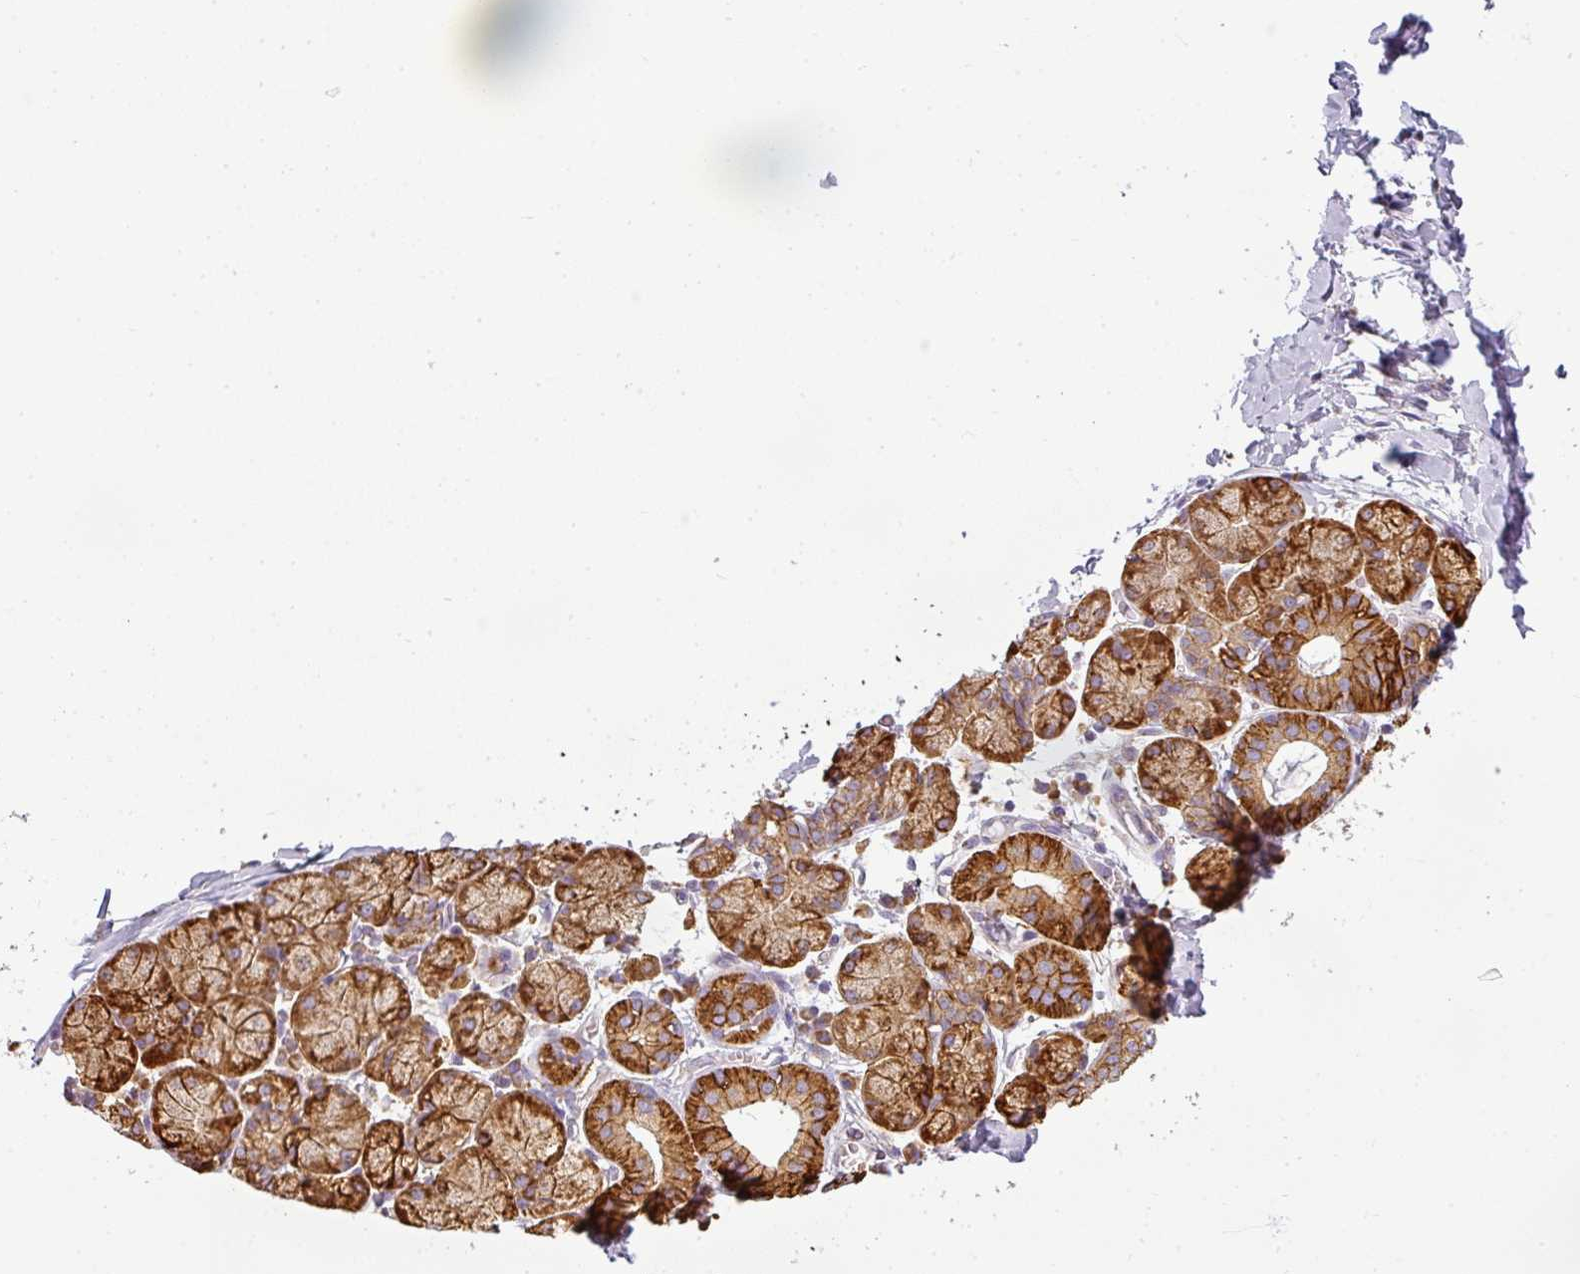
{"staining": {"intensity": "strong", "quantity": ">75%", "location": "cytoplasmic/membranous"}, "tissue": "salivary gland", "cell_type": "Glandular cells", "image_type": "normal", "snomed": [{"axis": "morphology", "description": "Normal tissue, NOS"}, {"axis": "topography", "description": "Salivary gland"}], "caption": "Strong cytoplasmic/membranous staining for a protein is identified in approximately >75% of glandular cells of unremarkable salivary gland using immunohistochemistry (IHC).", "gene": "ANKRD18A", "patient": {"sex": "female", "age": 24}}